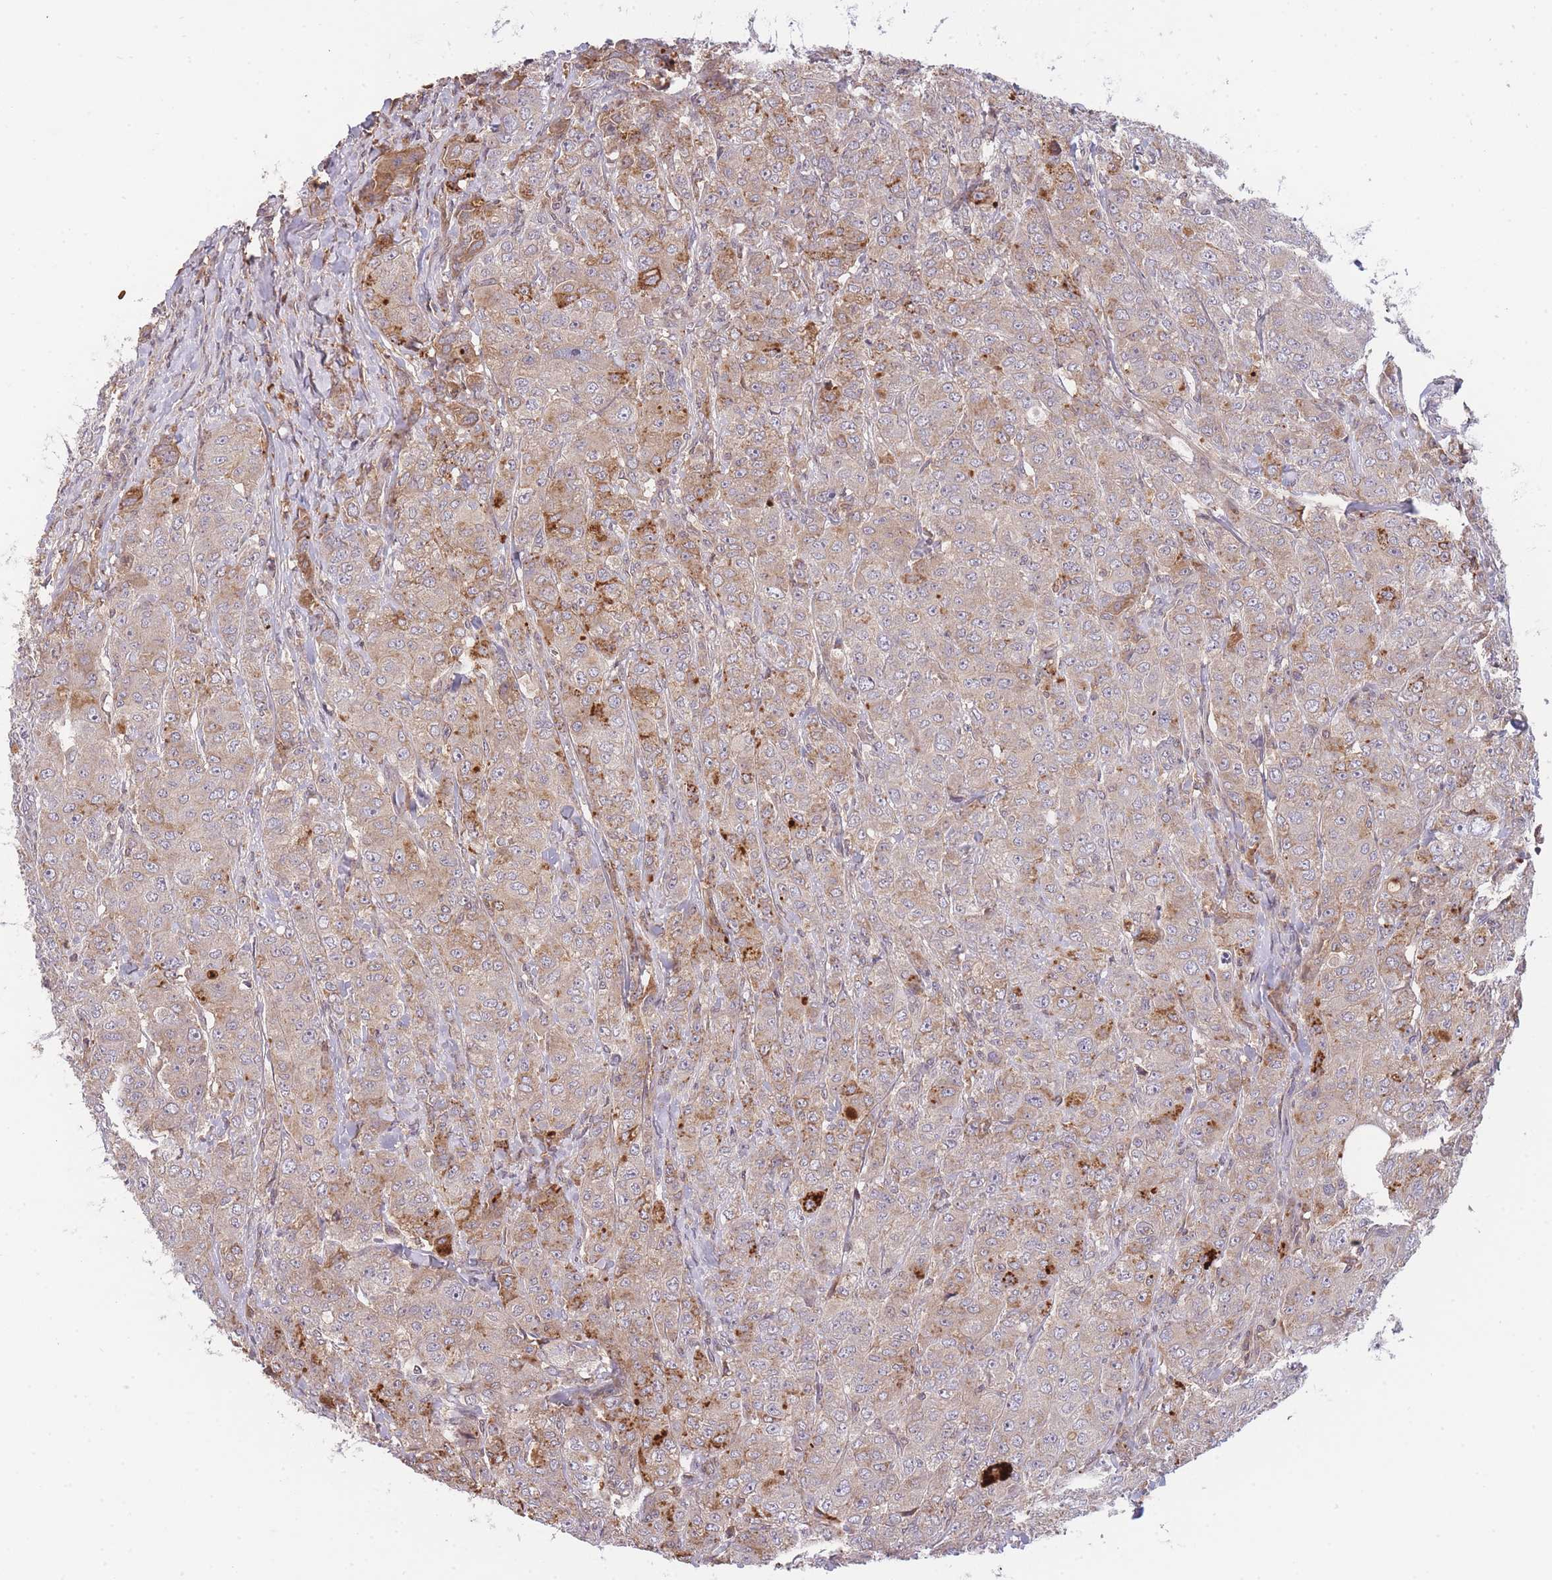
{"staining": {"intensity": "strong", "quantity": "<25%", "location": "cytoplasmic/membranous"}, "tissue": "breast cancer", "cell_type": "Tumor cells", "image_type": "cancer", "snomed": [{"axis": "morphology", "description": "Duct carcinoma"}, {"axis": "topography", "description": "Breast"}], "caption": "This histopathology image reveals immunohistochemistry staining of human breast cancer (infiltrating ductal carcinoma), with medium strong cytoplasmic/membranous staining in approximately <25% of tumor cells.", "gene": "RALGDS", "patient": {"sex": "female", "age": 43}}